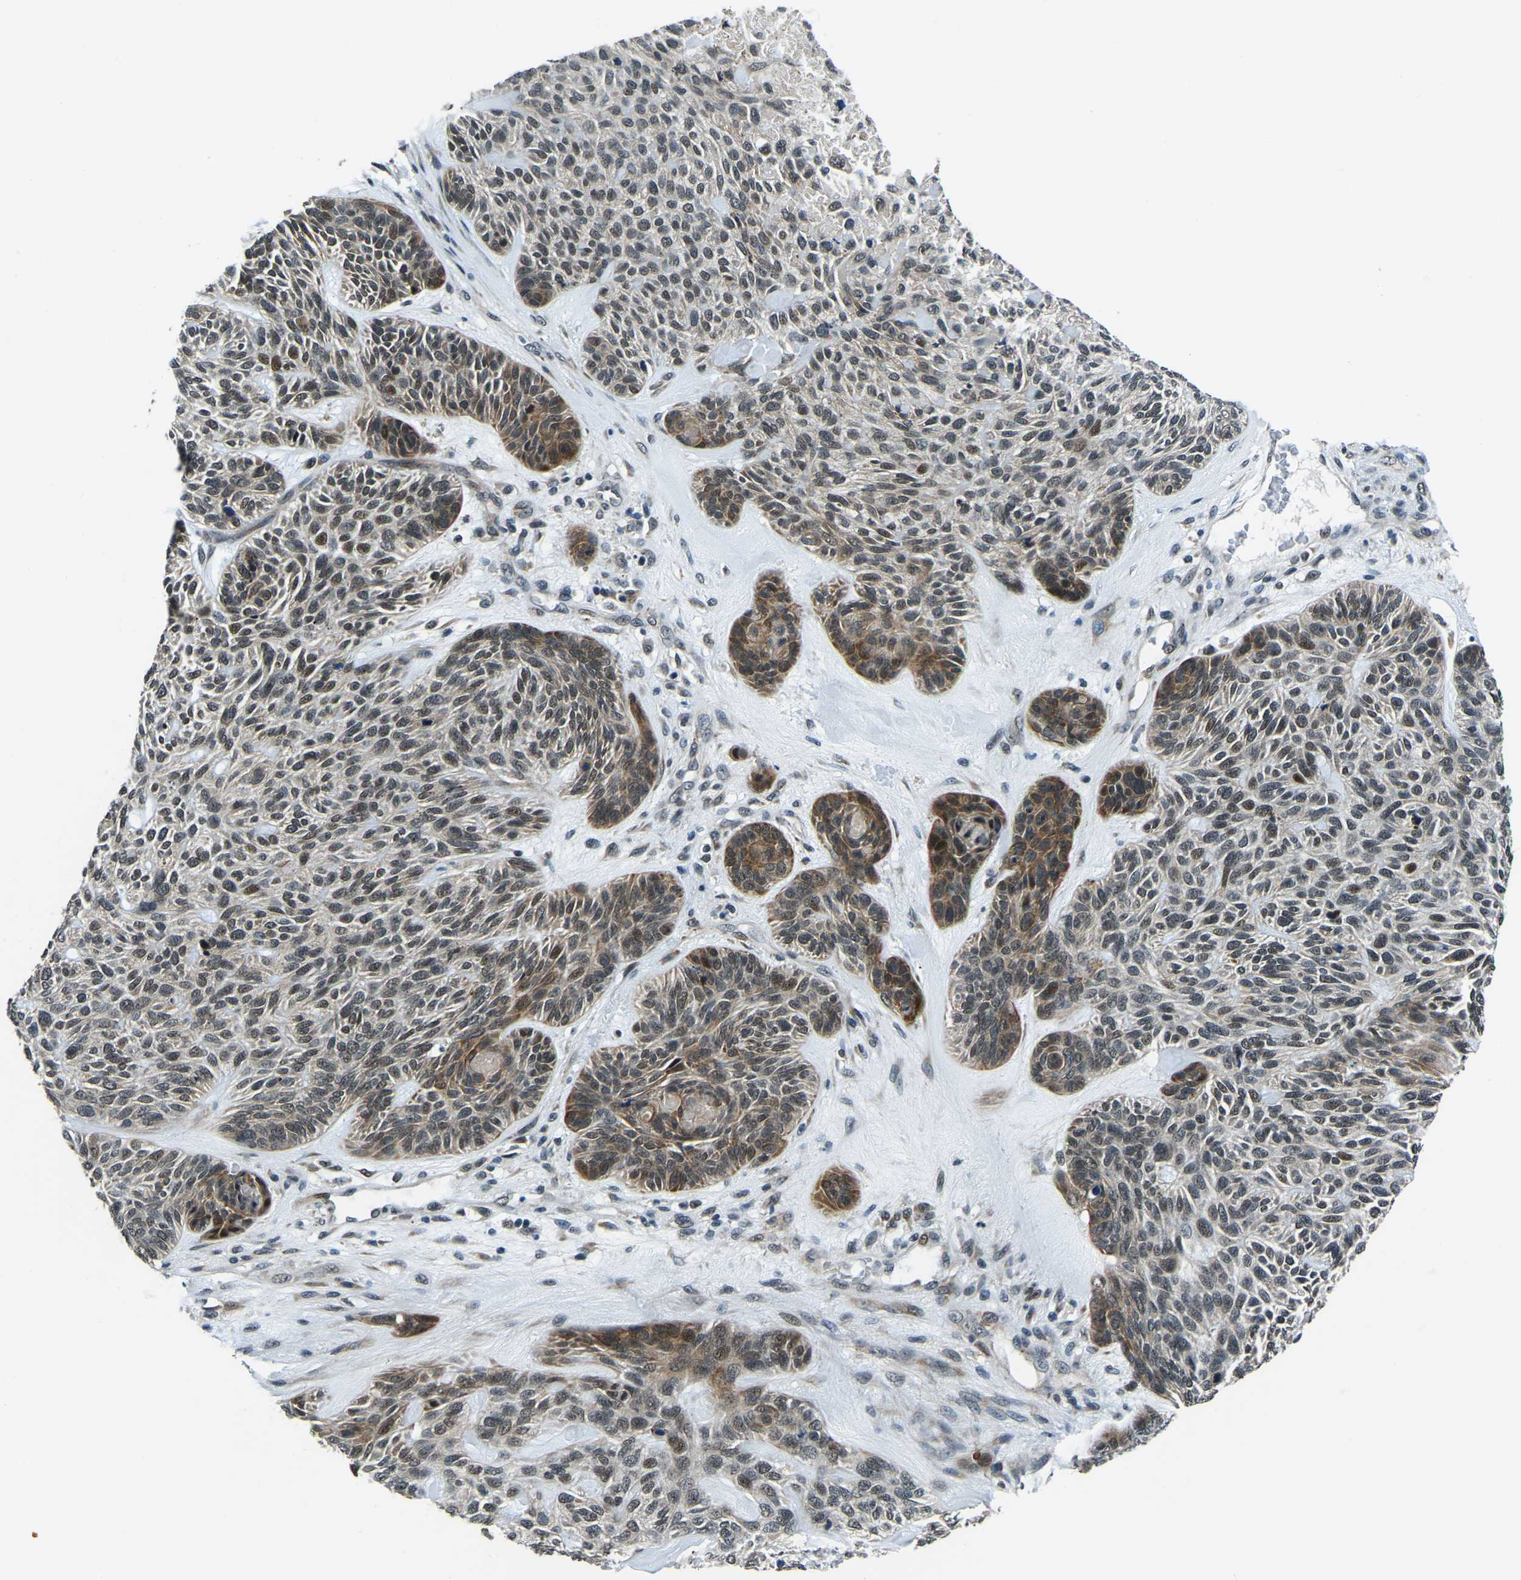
{"staining": {"intensity": "moderate", "quantity": ">75%", "location": "cytoplasmic/membranous,nuclear"}, "tissue": "skin cancer", "cell_type": "Tumor cells", "image_type": "cancer", "snomed": [{"axis": "morphology", "description": "Basal cell carcinoma"}, {"axis": "topography", "description": "Skin"}], "caption": "Human skin cancer stained with a protein marker exhibits moderate staining in tumor cells.", "gene": "ING2", "patient": {"sex": "male", "age": 55}}